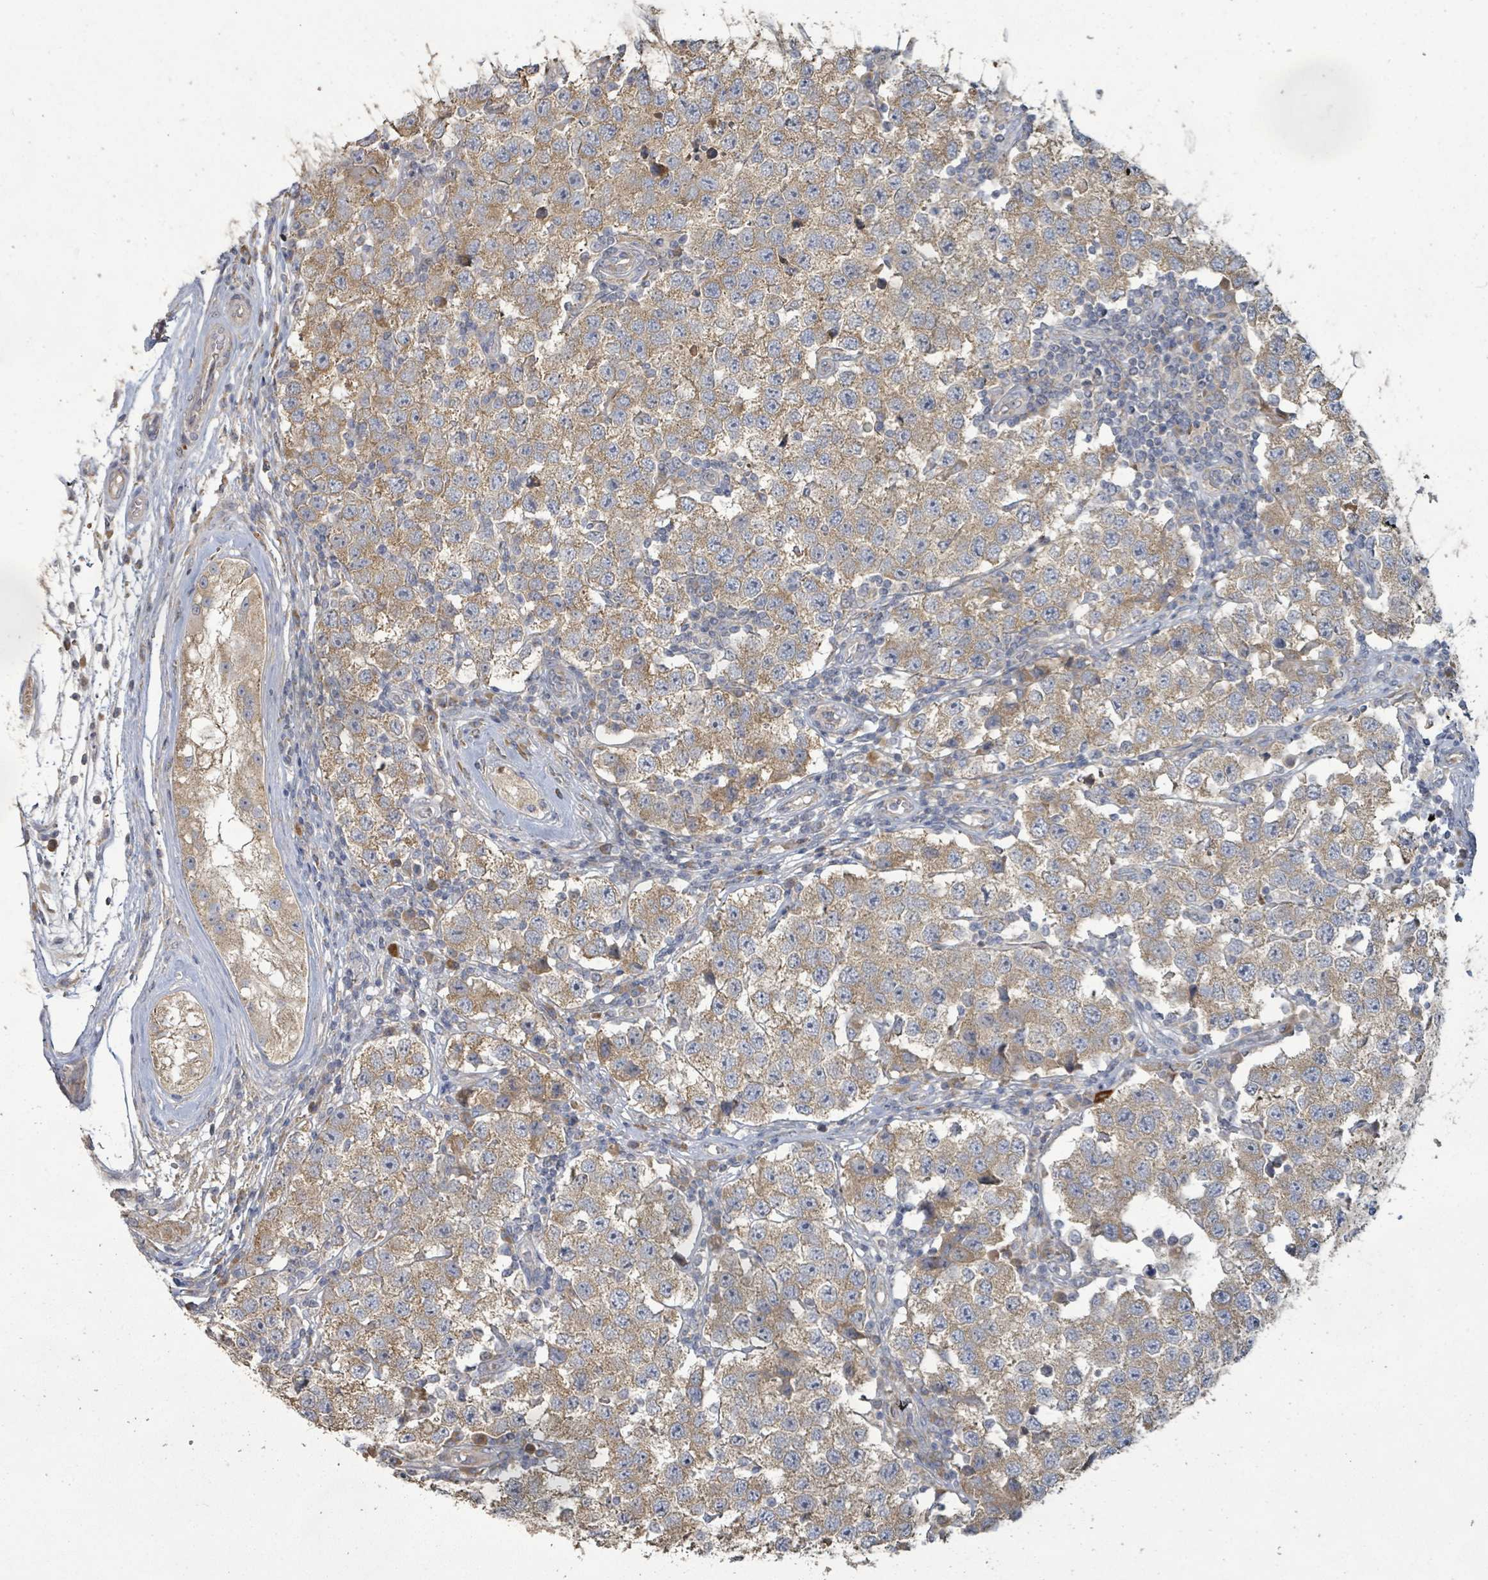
{"staining": {"intensity": "moderate", "quantity": ">75%", "location": "cytoplasmic/membranous"}, "tissue": "testis cancer", "cell_type": "Tumor cells", "image_type": "cancer", "snomed": [{"axis": "morphology", "description": "Seminoma, NOS"}, {"axis": "topography", "description": "Testis"}], "caption": "The immunohistochemical stain shows moderate cytoplasmic/membranous staining in tumor cells of testis cancer (seminoma) tissue. (DAB IHC with brightfield microscopy, high magnification).", "gene": "KCNS2", "patient": {"sex": "male", "age": 34}}